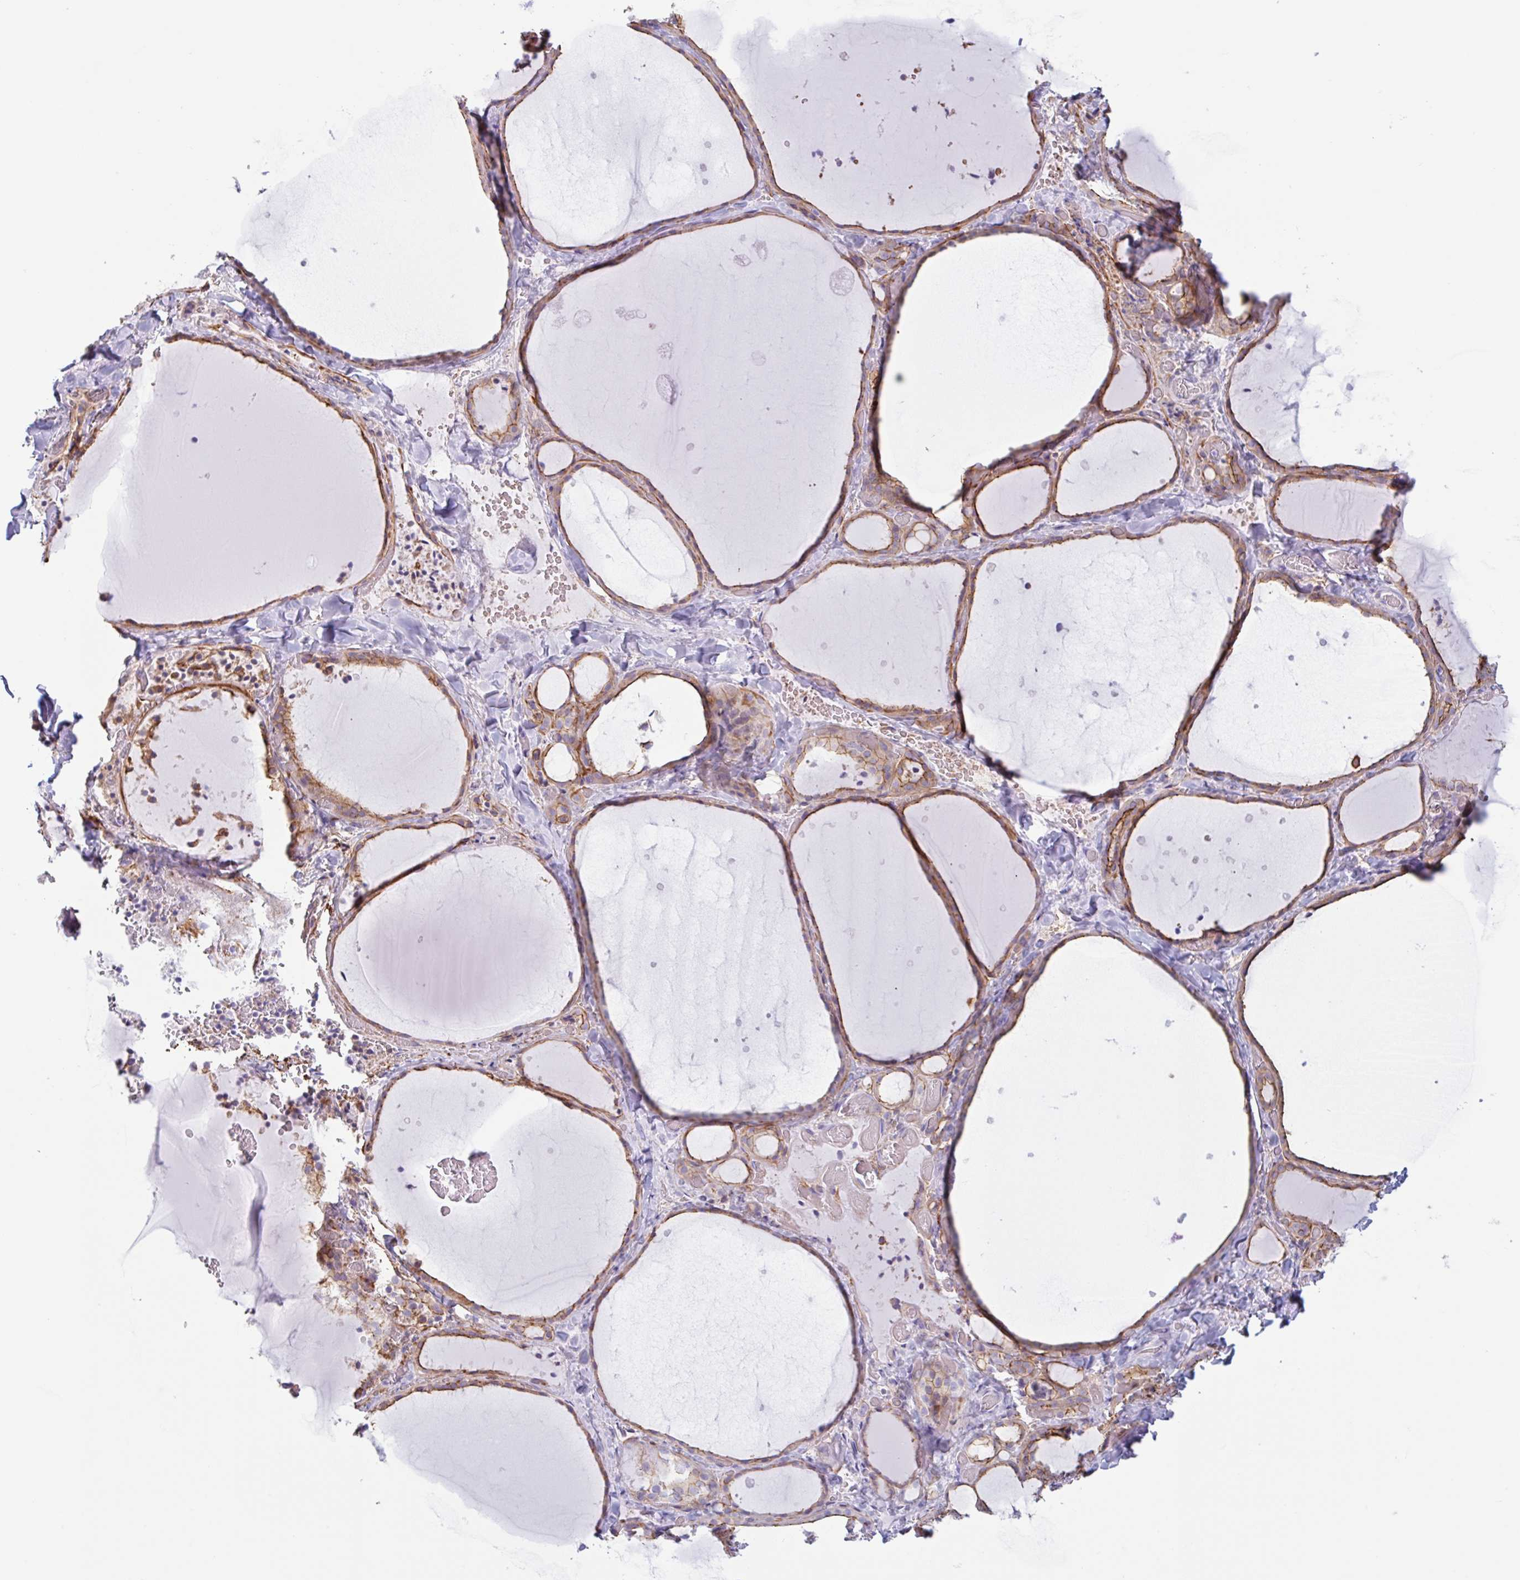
{"staining": {"intensity": "moderate", "quantity": ">75%", "location": "cytoplasmic/membranous"}, "tissue": "thyroid gland", "cell_type": "Glandular cells", "image_type": "normal", "snomed": [{"axis": "morphology", "description": "Normal tissue, NOS"}, {"axis": "topography", "description": "Thyroid gland"}], "caption": "Immunohistochemistry (IHC) image of unremarkable human thyroid gland stained for a protein (brown), which reveals medium levels of moderate cytoplasmic/membranous expression in approximately >75% of glandular cells.", "gene": "MYH10", "patient": {"sex": "female", "age": 36}}